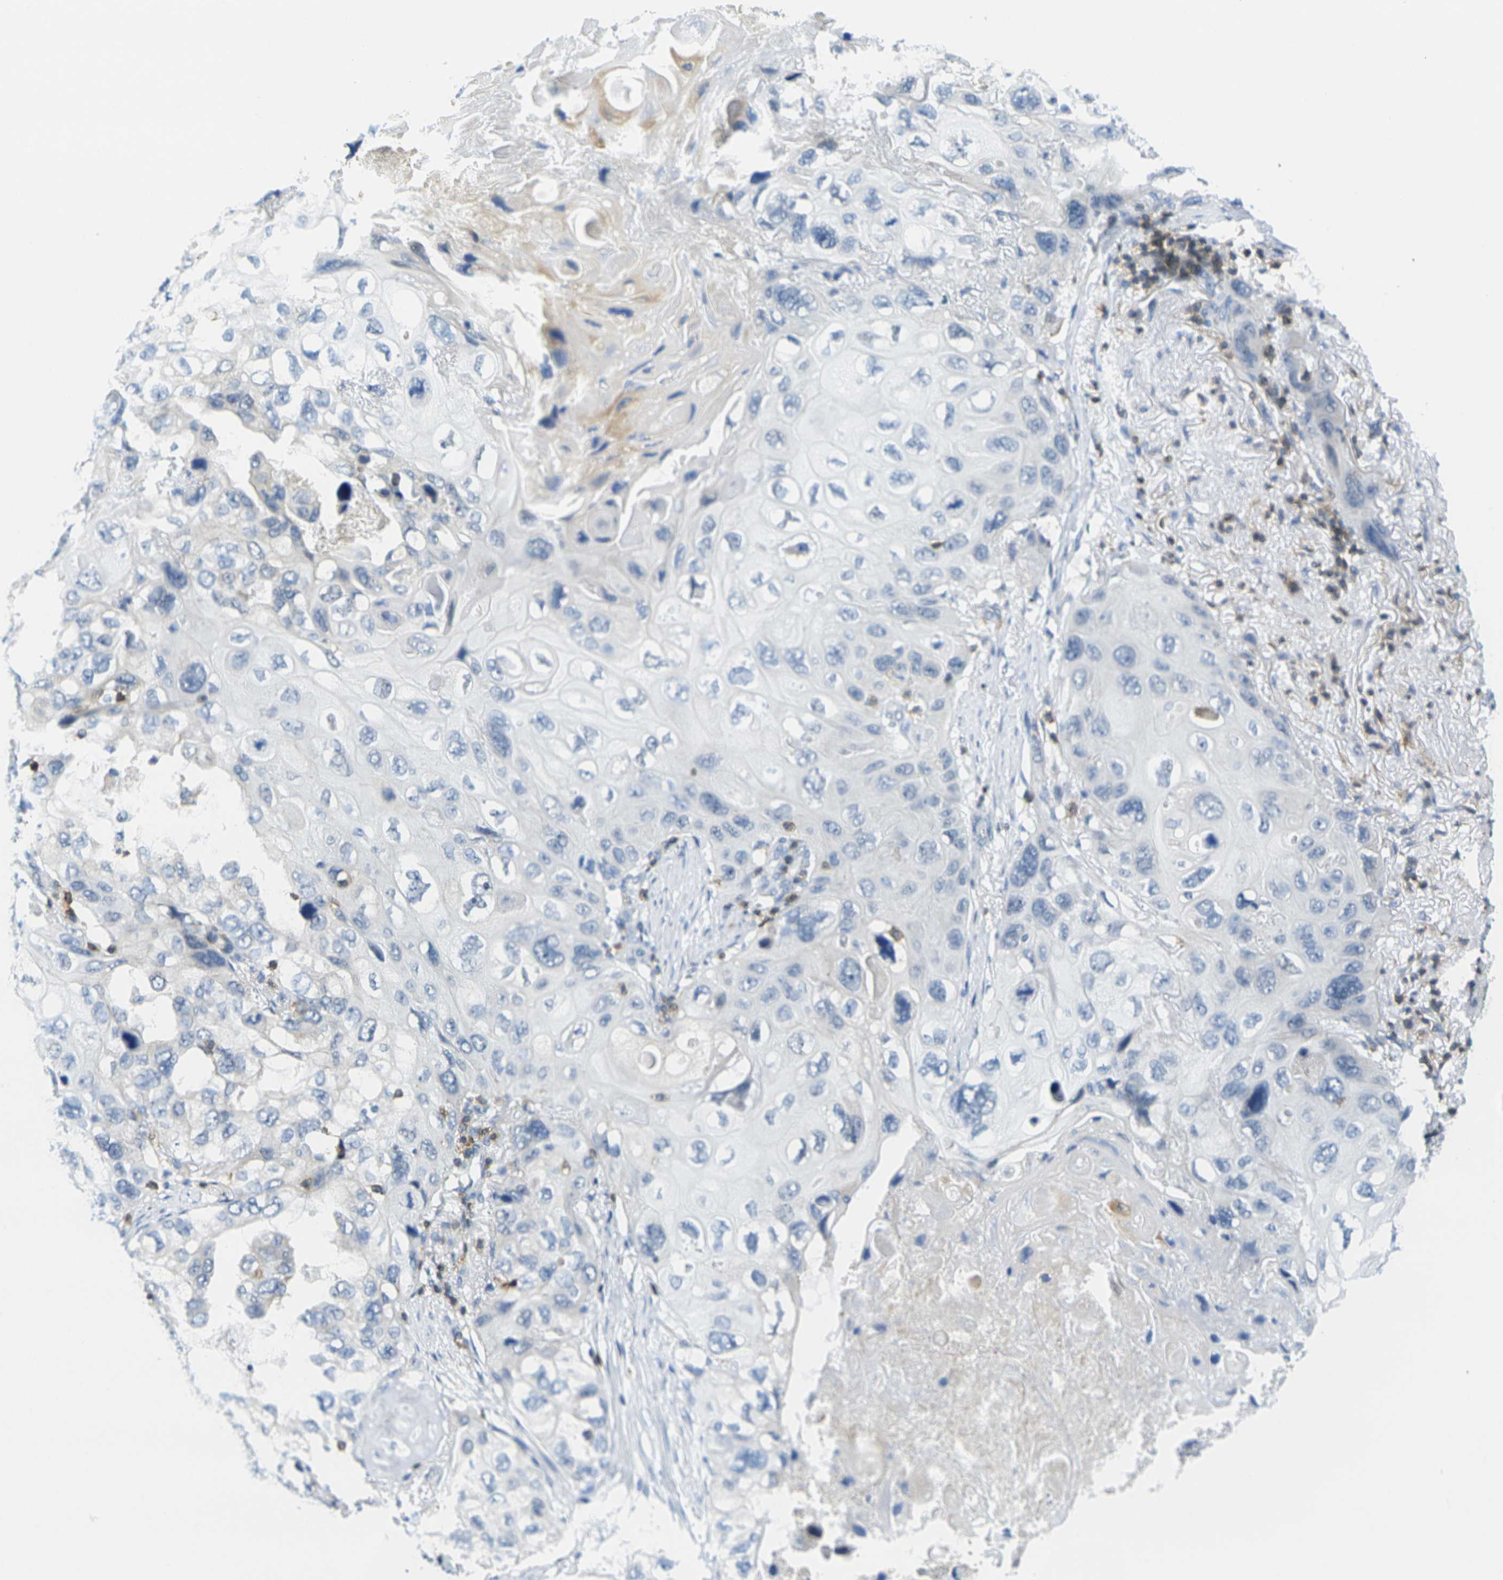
{"staining": {"intensity": "negative", "quantity": "none", "location": "none"}, "tissue": "lung cancer", "cell_type": "Tumor cells", "image_type": "cancer", "snomed": [{"axis": "morphology", "description": "Squamous cell carcinoma, NOS"}, {"axis": "topography", "description": "Lung"}], "caption": "Tumor cells show no significant staining in lung squamous cell carcinoma.", "gene": "CD3D", "patient": {"sex": "female", "age": 73}}